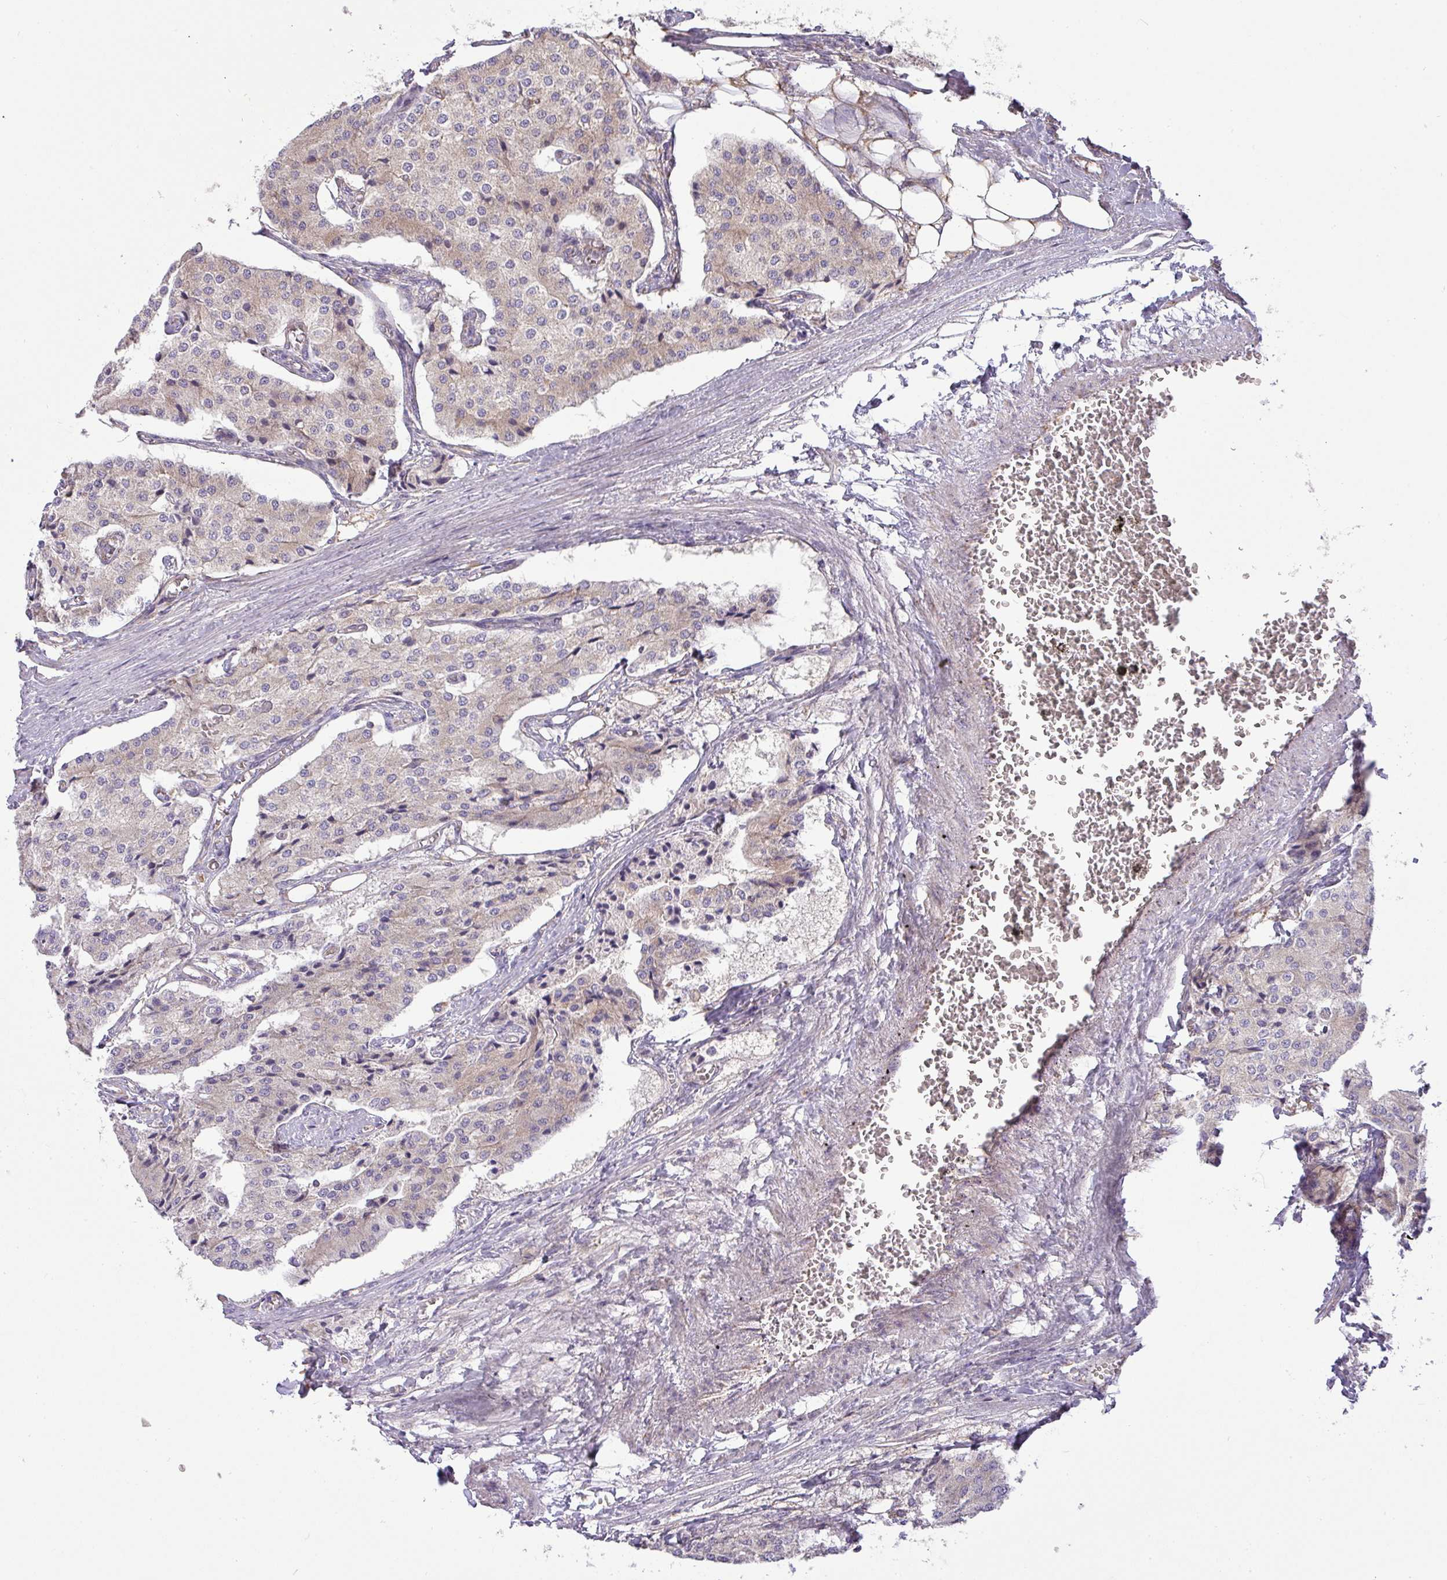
{"staining": {"intensity": "weak", "quantity": "25%-75%", "location": "cytoplasmic/membranous"}, "tissue": "carcinoid", "cell_type": "Tumor cells", "image_type": "cancer", "snomed": [{"axis": "morphology", "description": "Carcinoid, malignant, NOS"}, {"axis": "topography", "description": "Colon"}], "caption": "A brown stain labels weak cytoplasmic/membranous expression of a protein in carcinoid tumor cells.", "gene": "ZNF211", "patient": {"sex": "female", "age": 52}}